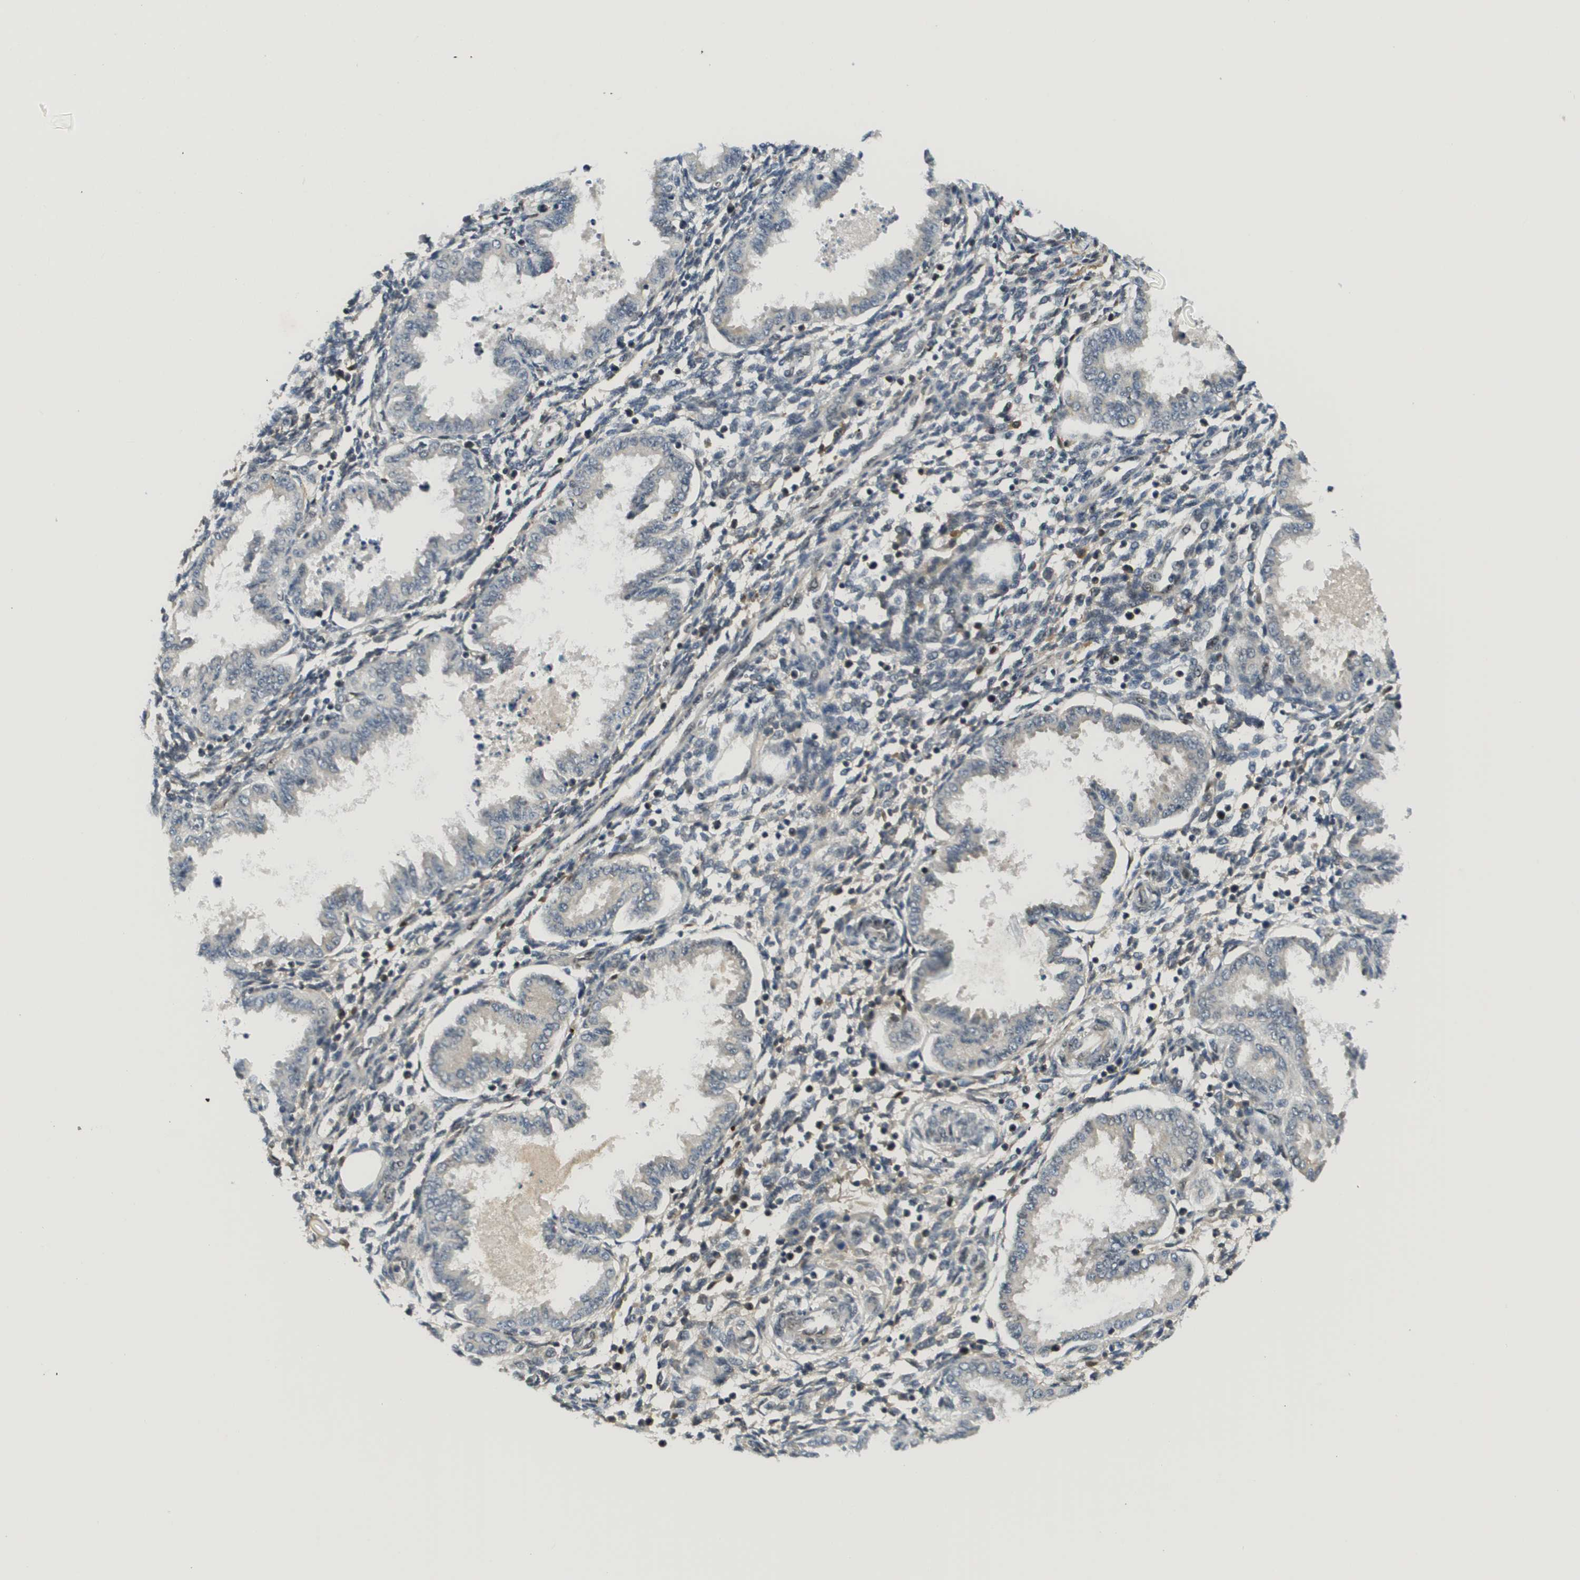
{"staining": {"intensity": "negative", "quantity": "none", "location": "none"}, "tissue": "endometrium", "cell_type": "Cells in endometrial stroma", "image_type": "normal", "snomed": [{"axis": "morphology", "description": "Normal tissue, NOS"}, {"axis": "topography", "description": "Endometrium"}], "caption": "An IHC photomicrograph of normal endometrium is shown. There is no staining in cells in endometrial stroma of endometrium. (Brightfield microscopy of DAB IHC at high magnification).", "gene": "SMARCAD1", "patient": {"sex": "female", "age": 33}}